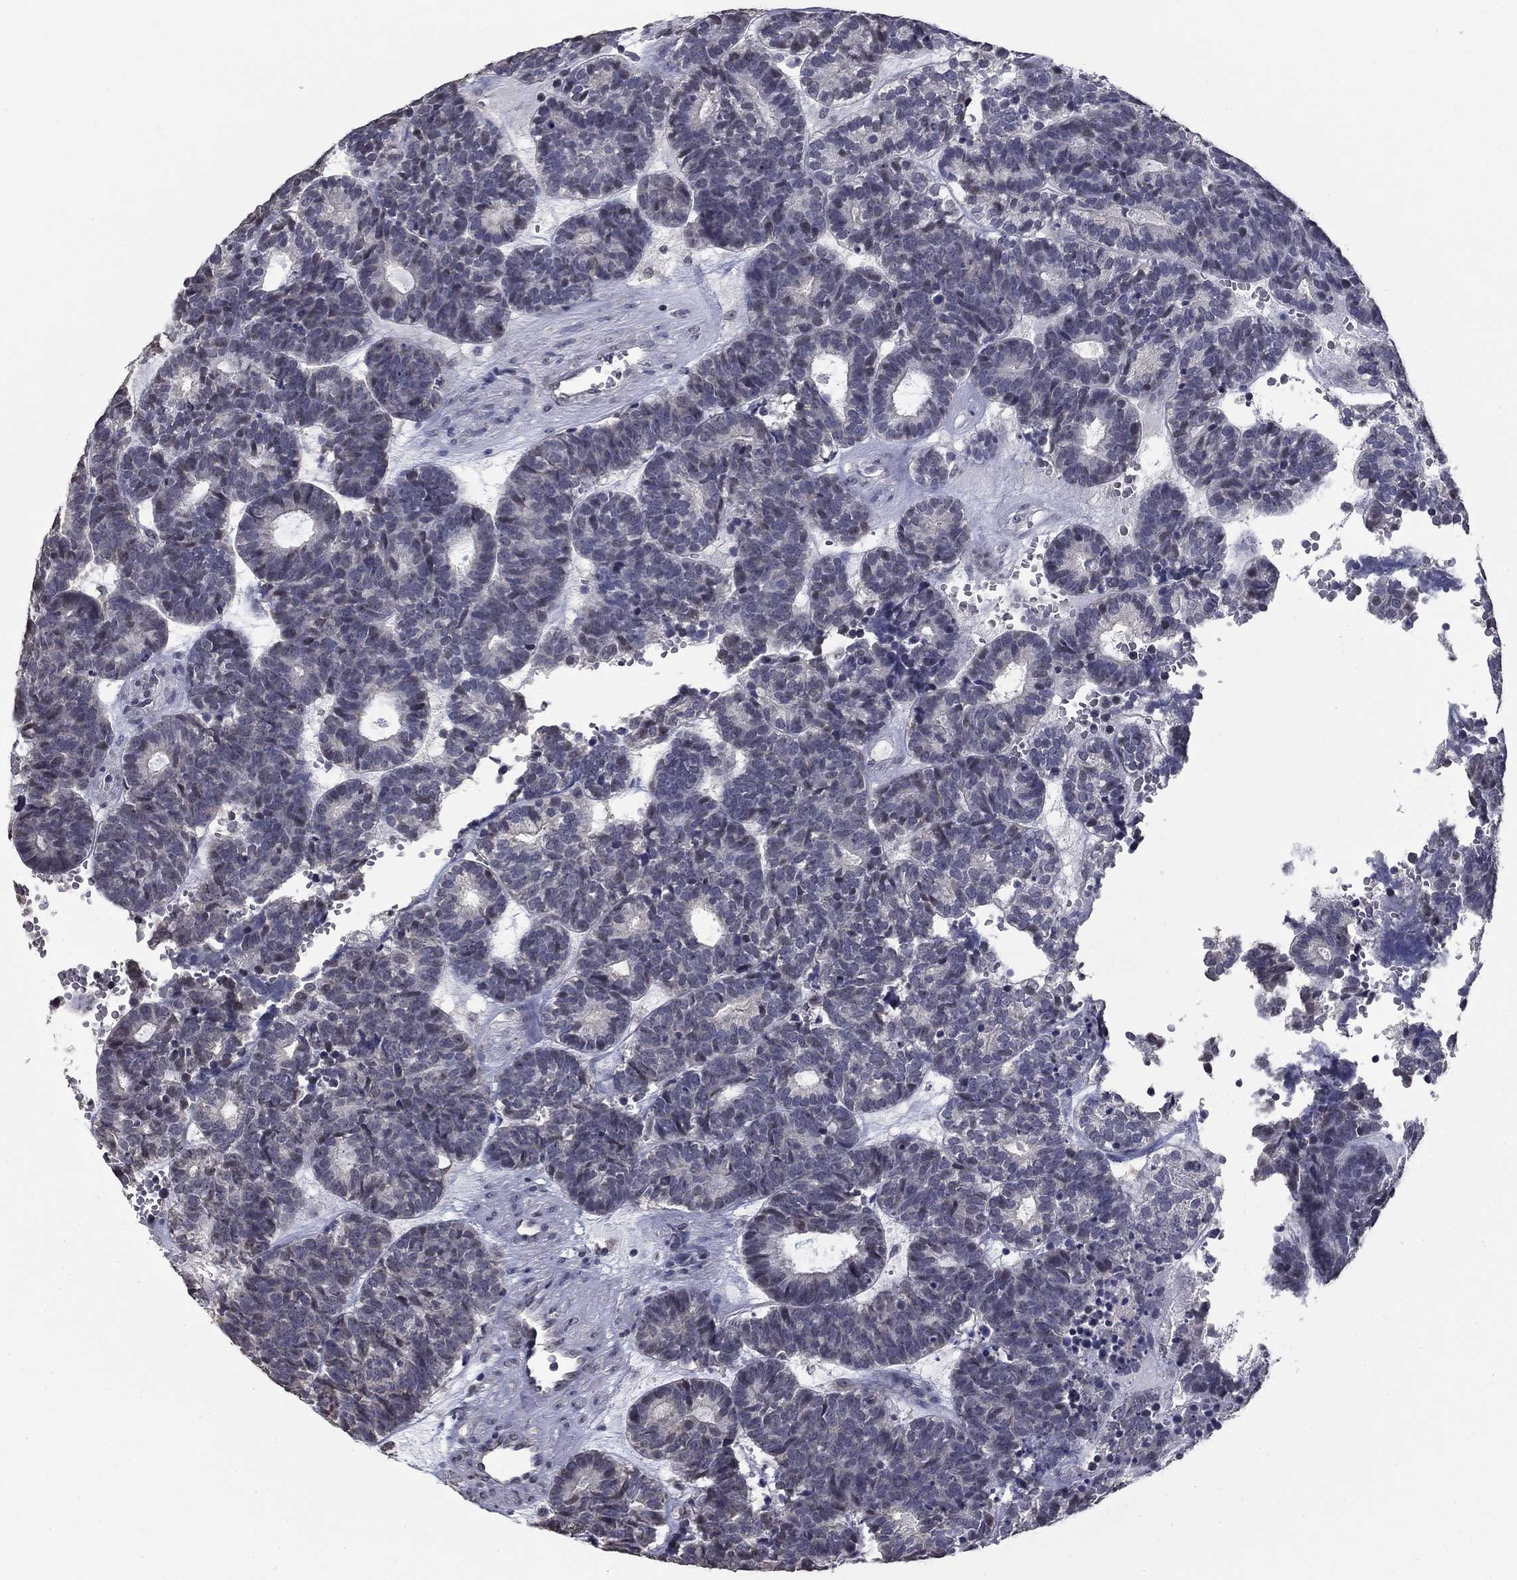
{"staining": {"intensity": "negative", "quantity": "none", "location": "none"}, "tissue": "head and neck cancer", "cell_type": "Tumor cells", "image_type": "cancer", "snomed": [{"axis": "morphology", "description": "Adenocarcinoma, NOS"}, {"axis": "topography", "description": "Head-Neck"}], "caption": "This is an immunohistochemistry (IHC) micrograph of human head and neck adenocarcinoma. There is no positivity in tumor cells.", "gene": "SPATA33", "patient": {"sex": "female", "age": 81}}